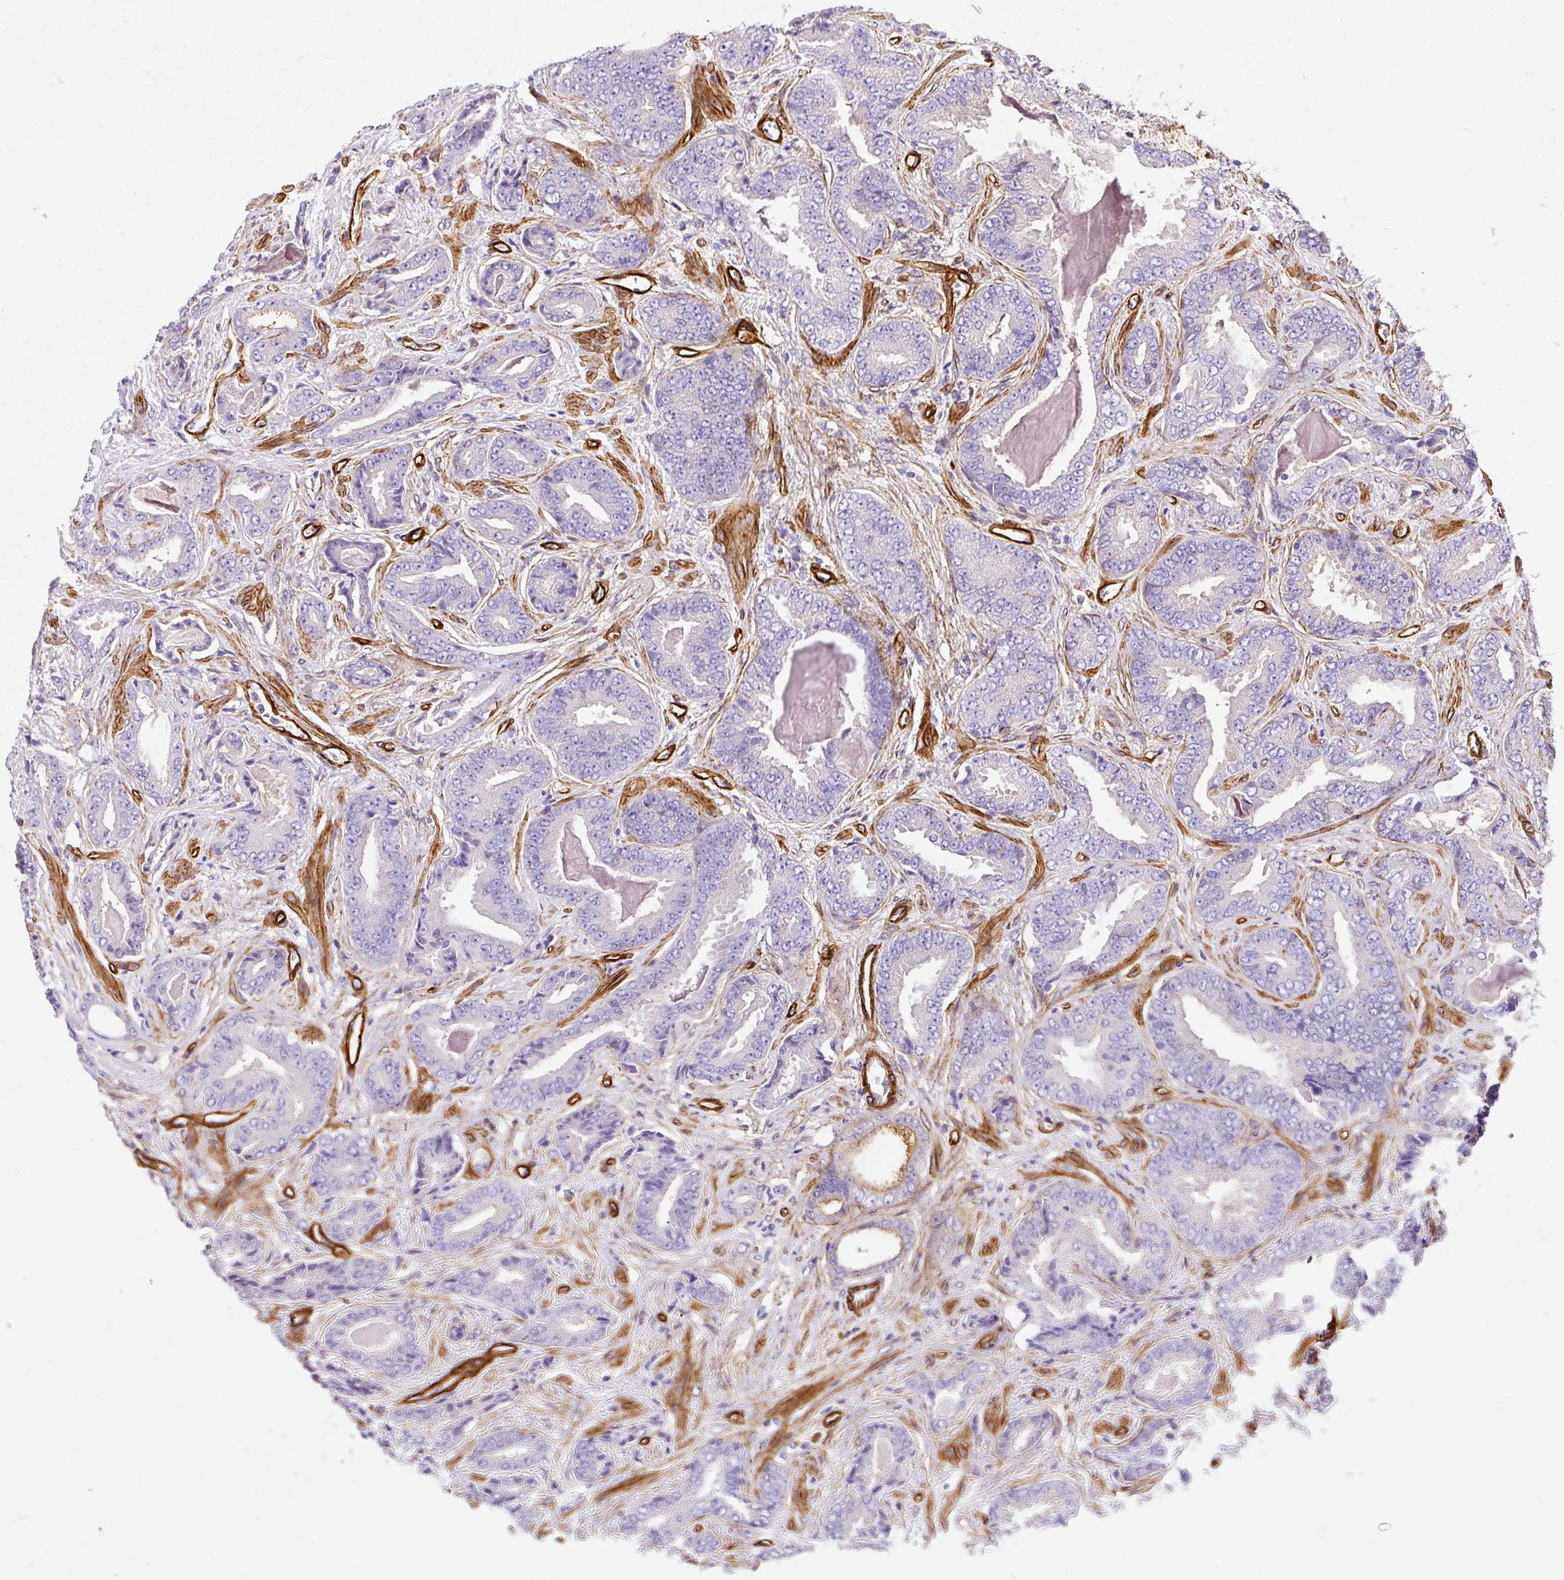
{"staining": {"intensity": "negative", "quantity": "none", "location": "none"}, "tissue": "prostate cancer", "cell_type": "Tumor cells", "image_type": "cancer", "snomed": [{"axis": "morphology", "description": "Adenocarcinoma, Low grade"}, {"axis": "topography", "description": "Prostate"}], "caption": "This is a micrograph of IHC staining of low-grade adenocarcinoma (prostate), which shows no expression in tumor cells. Brightfield microscopy of immunohistochemistry (IHC) stained with DAB (brown) and hematoxylin (blue), captured at high magnification.", "gene": "SLC25A17", "patient": {"sex": "male", "age": 62}}